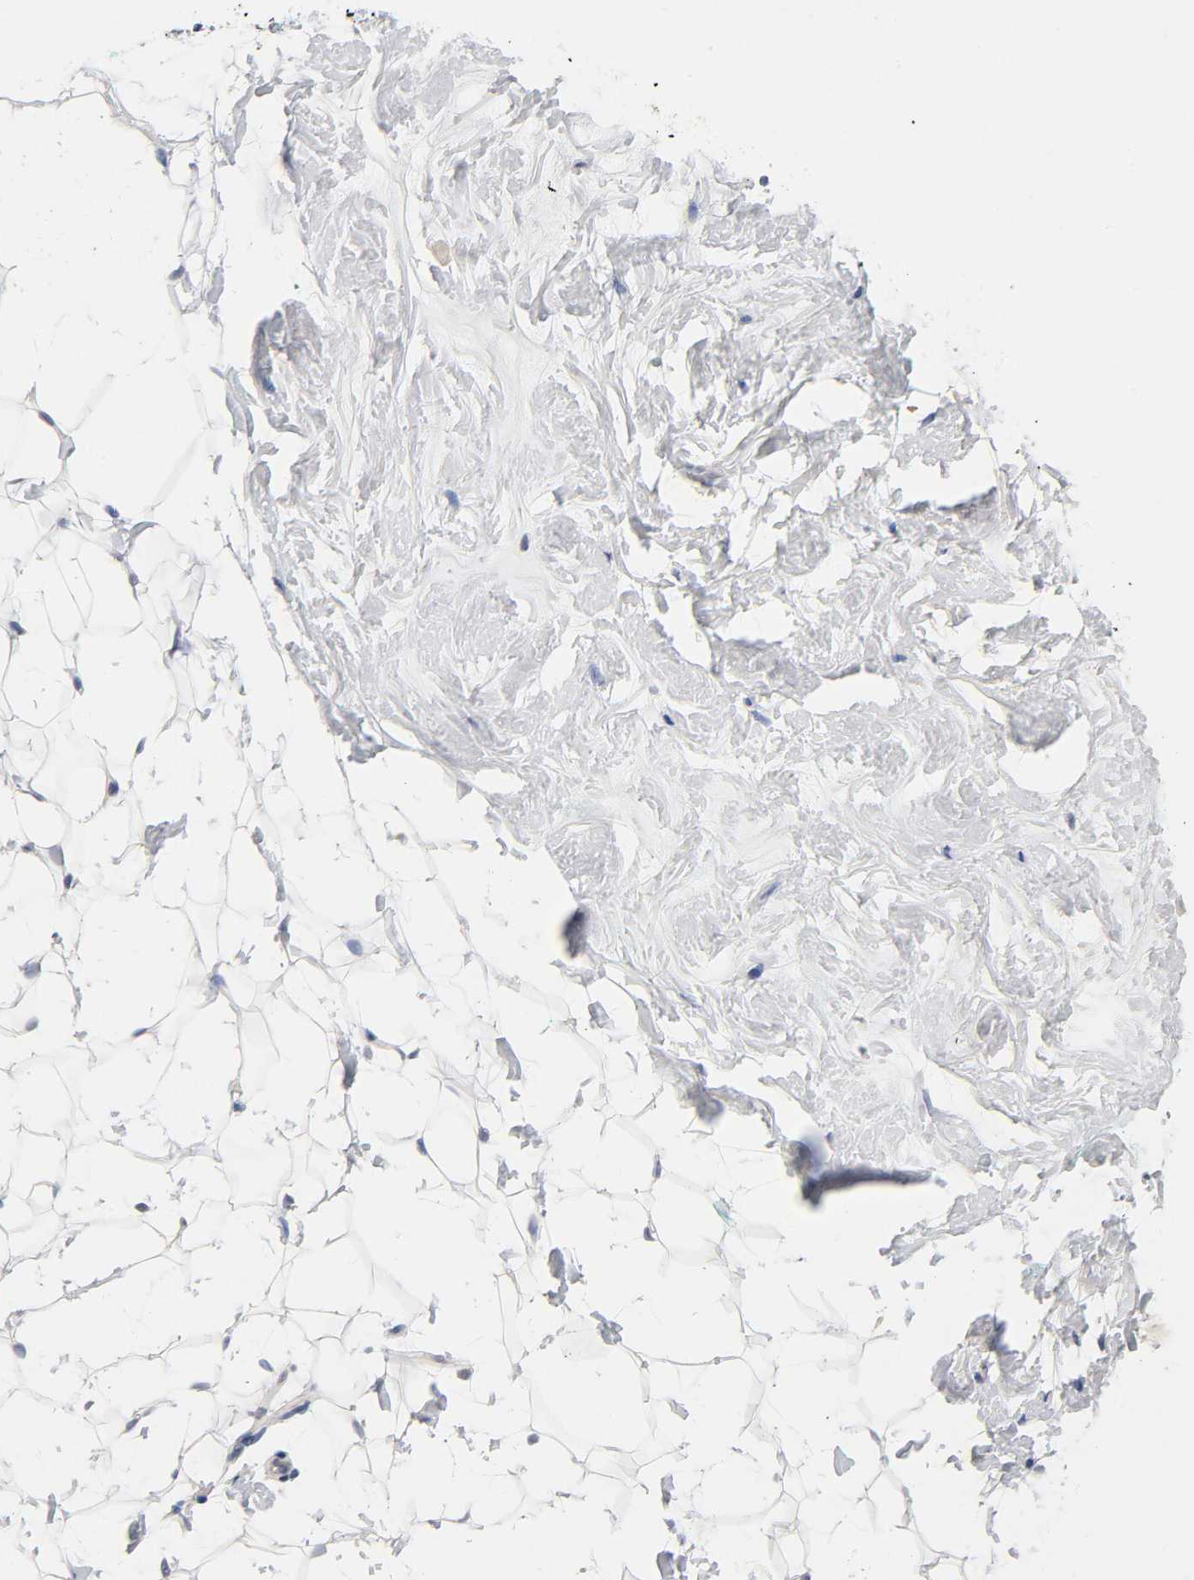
{"staining": {"intensity": "negative", "quantity": "none", "location": "none"}, "tissue": "breast", "cell_type": "Adipocytes", "image_type": "normal", "snomed": [{"axis": "morphology", "description": "Normal tissue, NOS"}, {"axis": "topography", "description": "Breast"}], "caption": "Image shows no significant protein expression in adipocytes of normal breast. Nuclei are stained in blue.", "gene": "OVOL1", "patient": {"sex": "female", "age": 52}}